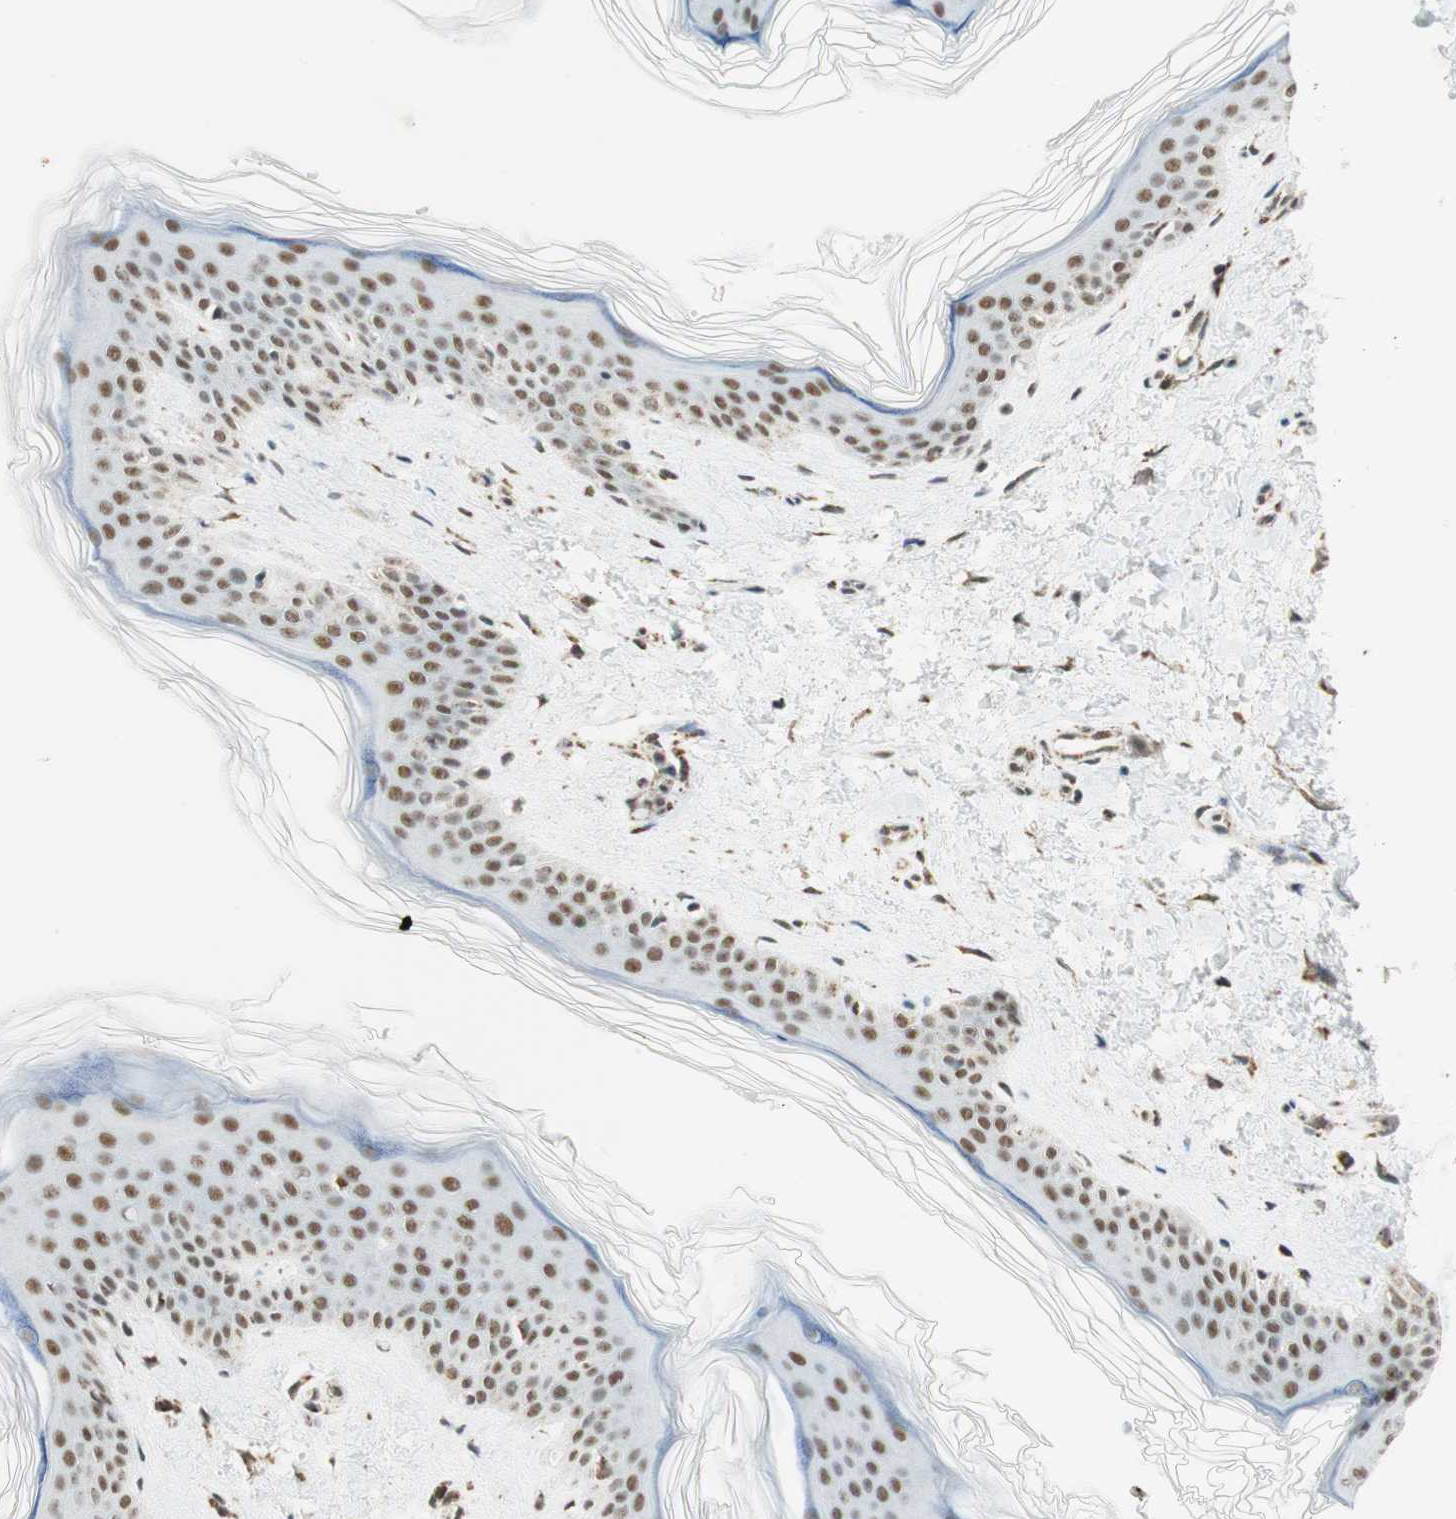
{"staining": {"intensity": "moderate", "quantity": ">75%", "location": "cytoplasmic/membranous,nuclear"}, "tissue": "skin", "cell_type": "Fibroblasts", "image_type": "normal", "snomed": [{"axis": "morphology", "description": "Normal tissue, NOS"}, {"axis": "topography", "description": "Skin"}], "caption": "DAB (3,3'-diaminobenzidine) immunohistochemical staining of benign skin shows moderate cytoplasmic/membranous,nuclear protein staining in approximately >75% of fibroblasts. Nuclei are stained in blue.", "gene": "ZNF782", "patient": {"sex": "female", "age": 41}}